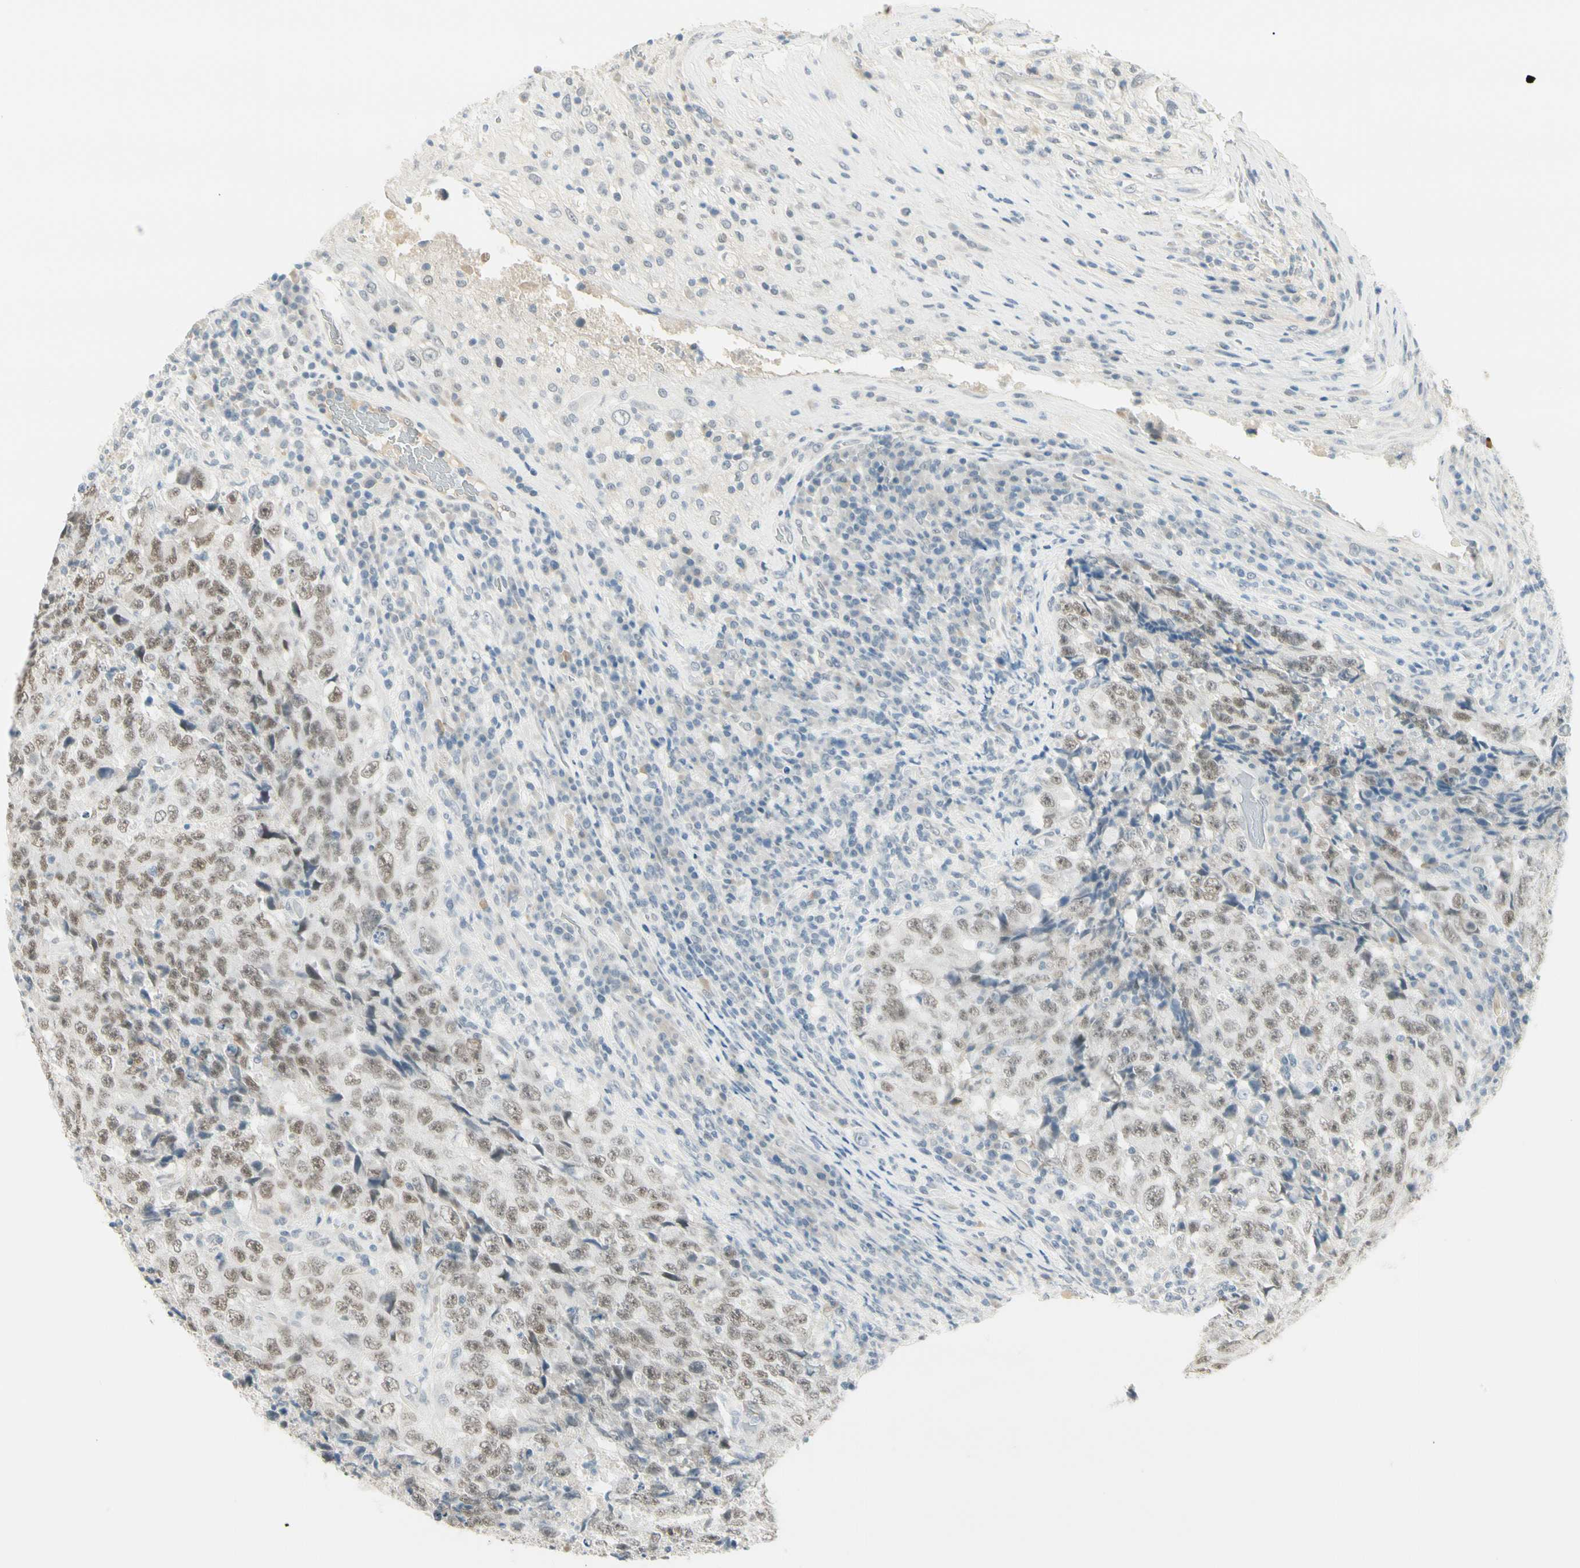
{"staining": {"intensity": "weak", "quantity": ">75%", "location": "nuclear"}, "tissue": "testis cancer", "cell_type": "Tumor cells", "image_type": "cancer", "snomed": [{"axis": "morphology", "description": "Necrosis, NOS"}, {"axis": "morphology", "description": "Carcinoma, Embryonal, NOS"}, {"axis": "topography", "description": "Testis"}], "caption": "Tumor cells exhibit low levels of weak nuclear staining in approximately >75% of cells in human testis cancer (embryonal carcinoma).", "gene": "ASPN", "patient": {"sex": "male", "age": 19}}